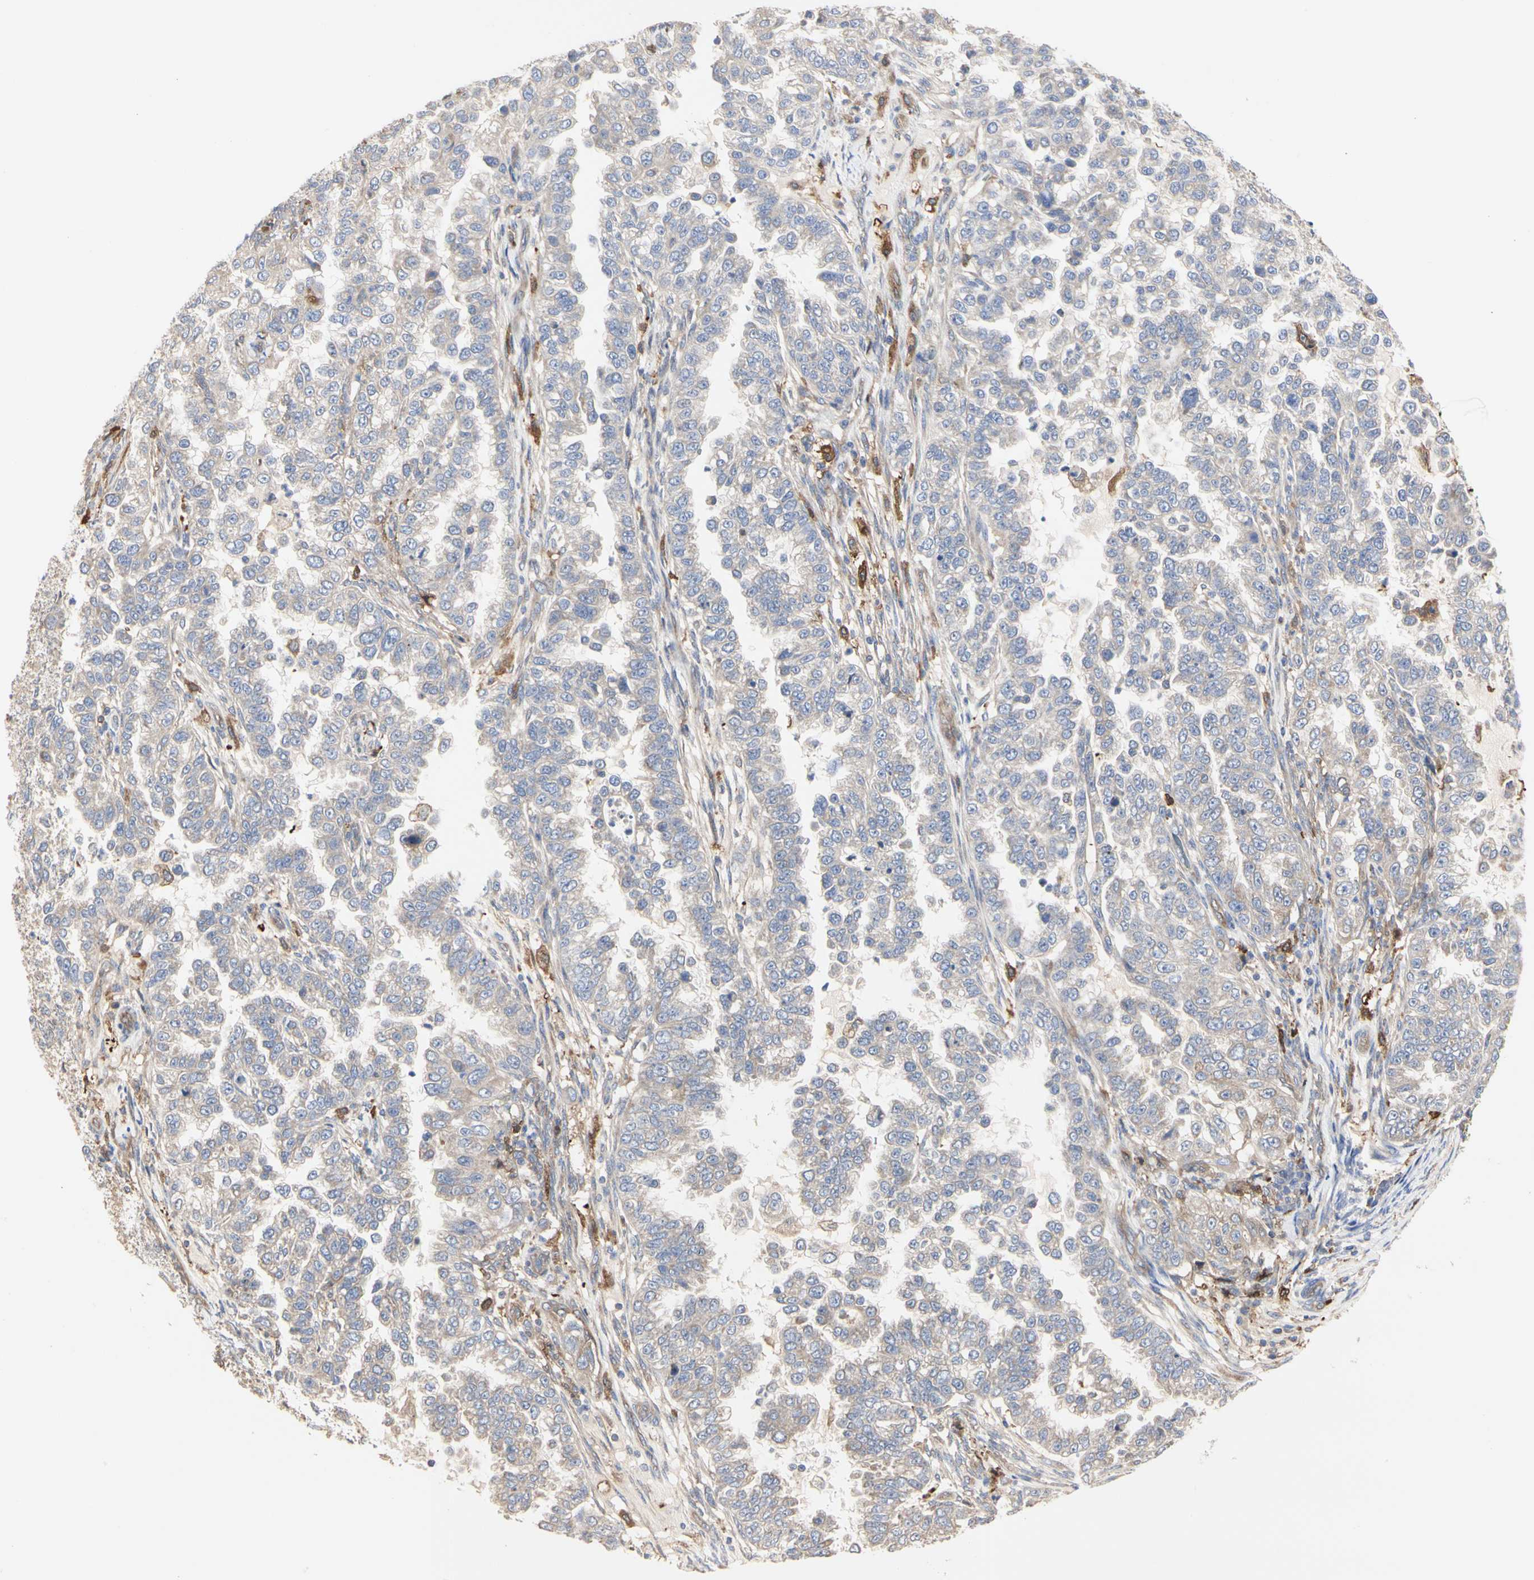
{"staining": {"intensity": "weak", "quantity": ">75%", "location": "cytoplasmic/membranous"}, "tissue": "endometrial cancer", "cell_type": "Tumor cells", "image_type": "cancer", "snomed": [{"axis": "morphology", "description": "Adenocarcinoma, NOS"}, {"axis": "topography", "description": "Endometrium"}], "caption": "Endometrial cancer stained with DAB IHC exhibits low levels of weak cytoplasmic/membranous staining in approximately >75% of tumor cells.", "gene": "C3orf52", "patient": {"sex": "female", "age": 85}}